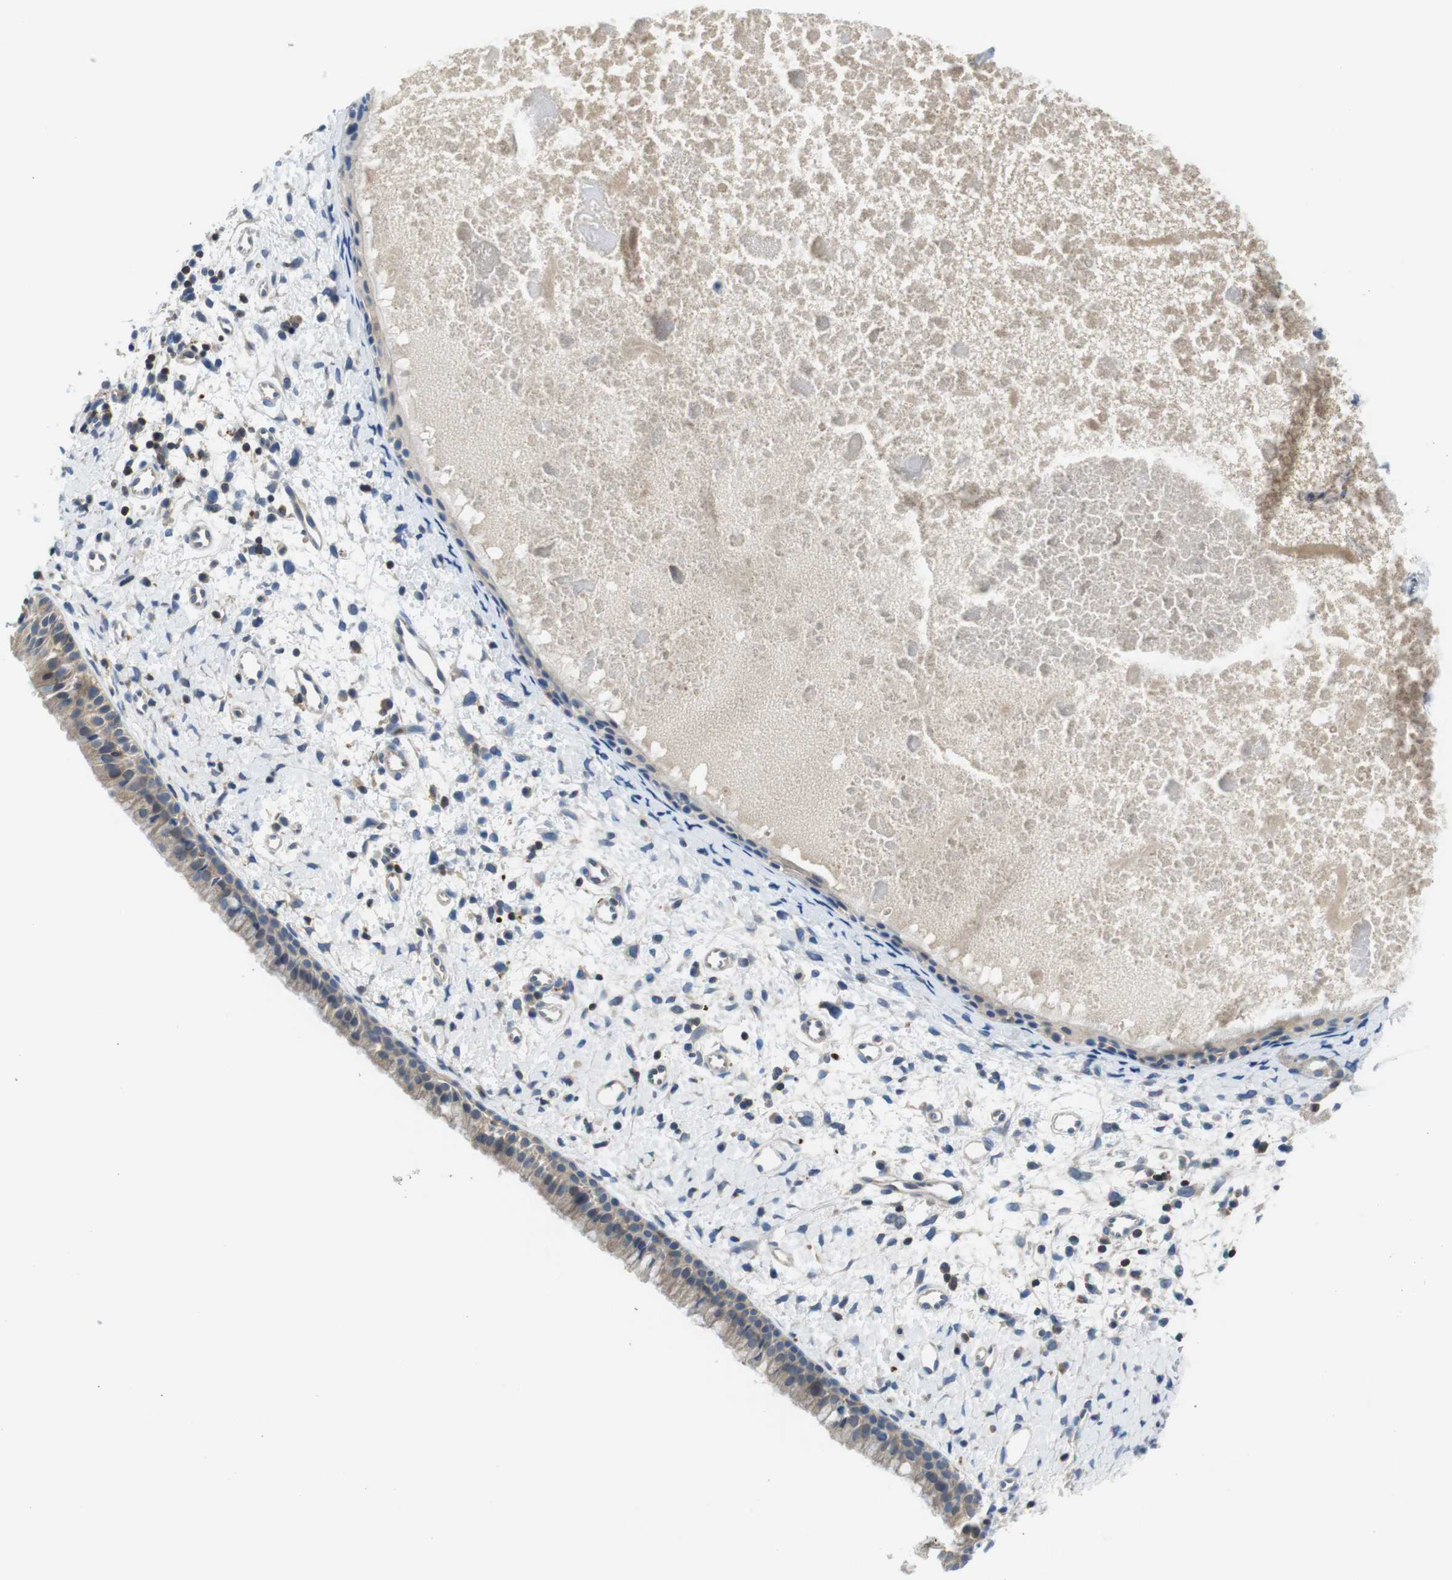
{"staining": {"intensity": "weak", "quantity": ">75%", "location": "cytoplasmic/membranous"}, "tissue": "nasopharynx", "cell_type": "Respiratory epithelial cells", "image_type": "normal", "snomed": [{"axis": "morphology", "description": "Normal tissue, NOS"}, {"axis": "topography", "description": "Nasopharynx"}], "caption": "Approximately >75% of respiratory epithelial cells in unremarkable nasopharynx reveal weak cytoplasmic/membranous protein expression as visualized by brown immunohistochemical staining.", "gene": "PIK3CD", "patient": {"sex": "male", "age": 22}}